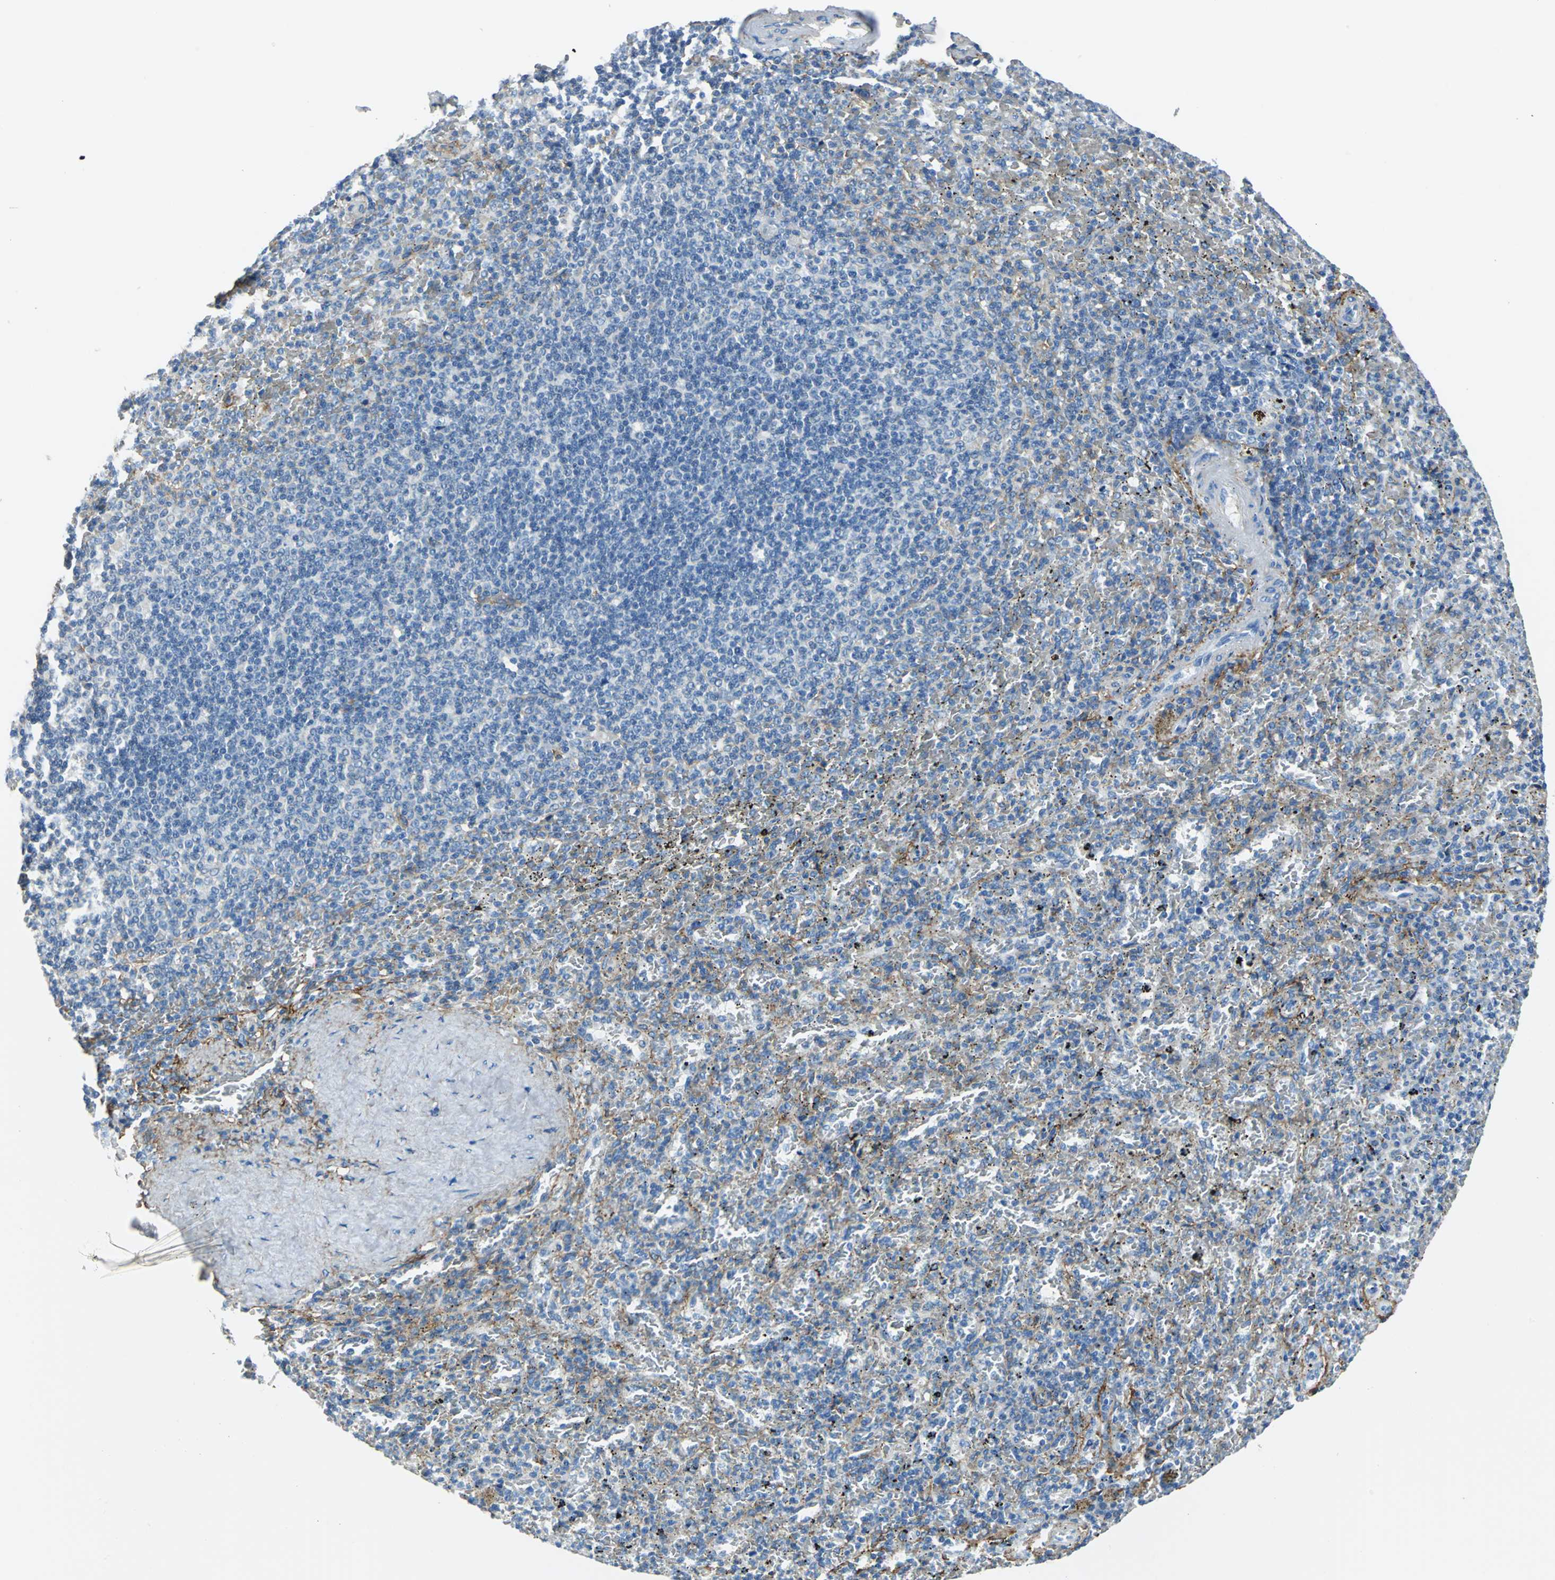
{"staining": {"intensity": "negative", "quantity": "none", "location": "none"}, "tissue": "spleen", "cell_type": "Cells in red pulp", "image_type": "normal", "snomed": [{"axis": "morphology", "description": "Normal tissue, NOS"}, {"axis": "topography", "description": "Spleen"}], "caption": "Image shows no protein positivity in cells in red pulp of unremarkable spleen. (Brightfield microscopy of DAB (3,3'-diaminobenzidine) immunohistochemistry (IHC) at high magnification).", "gene": "AKAP12", "patient": {"sex": "female", "age": 43}}